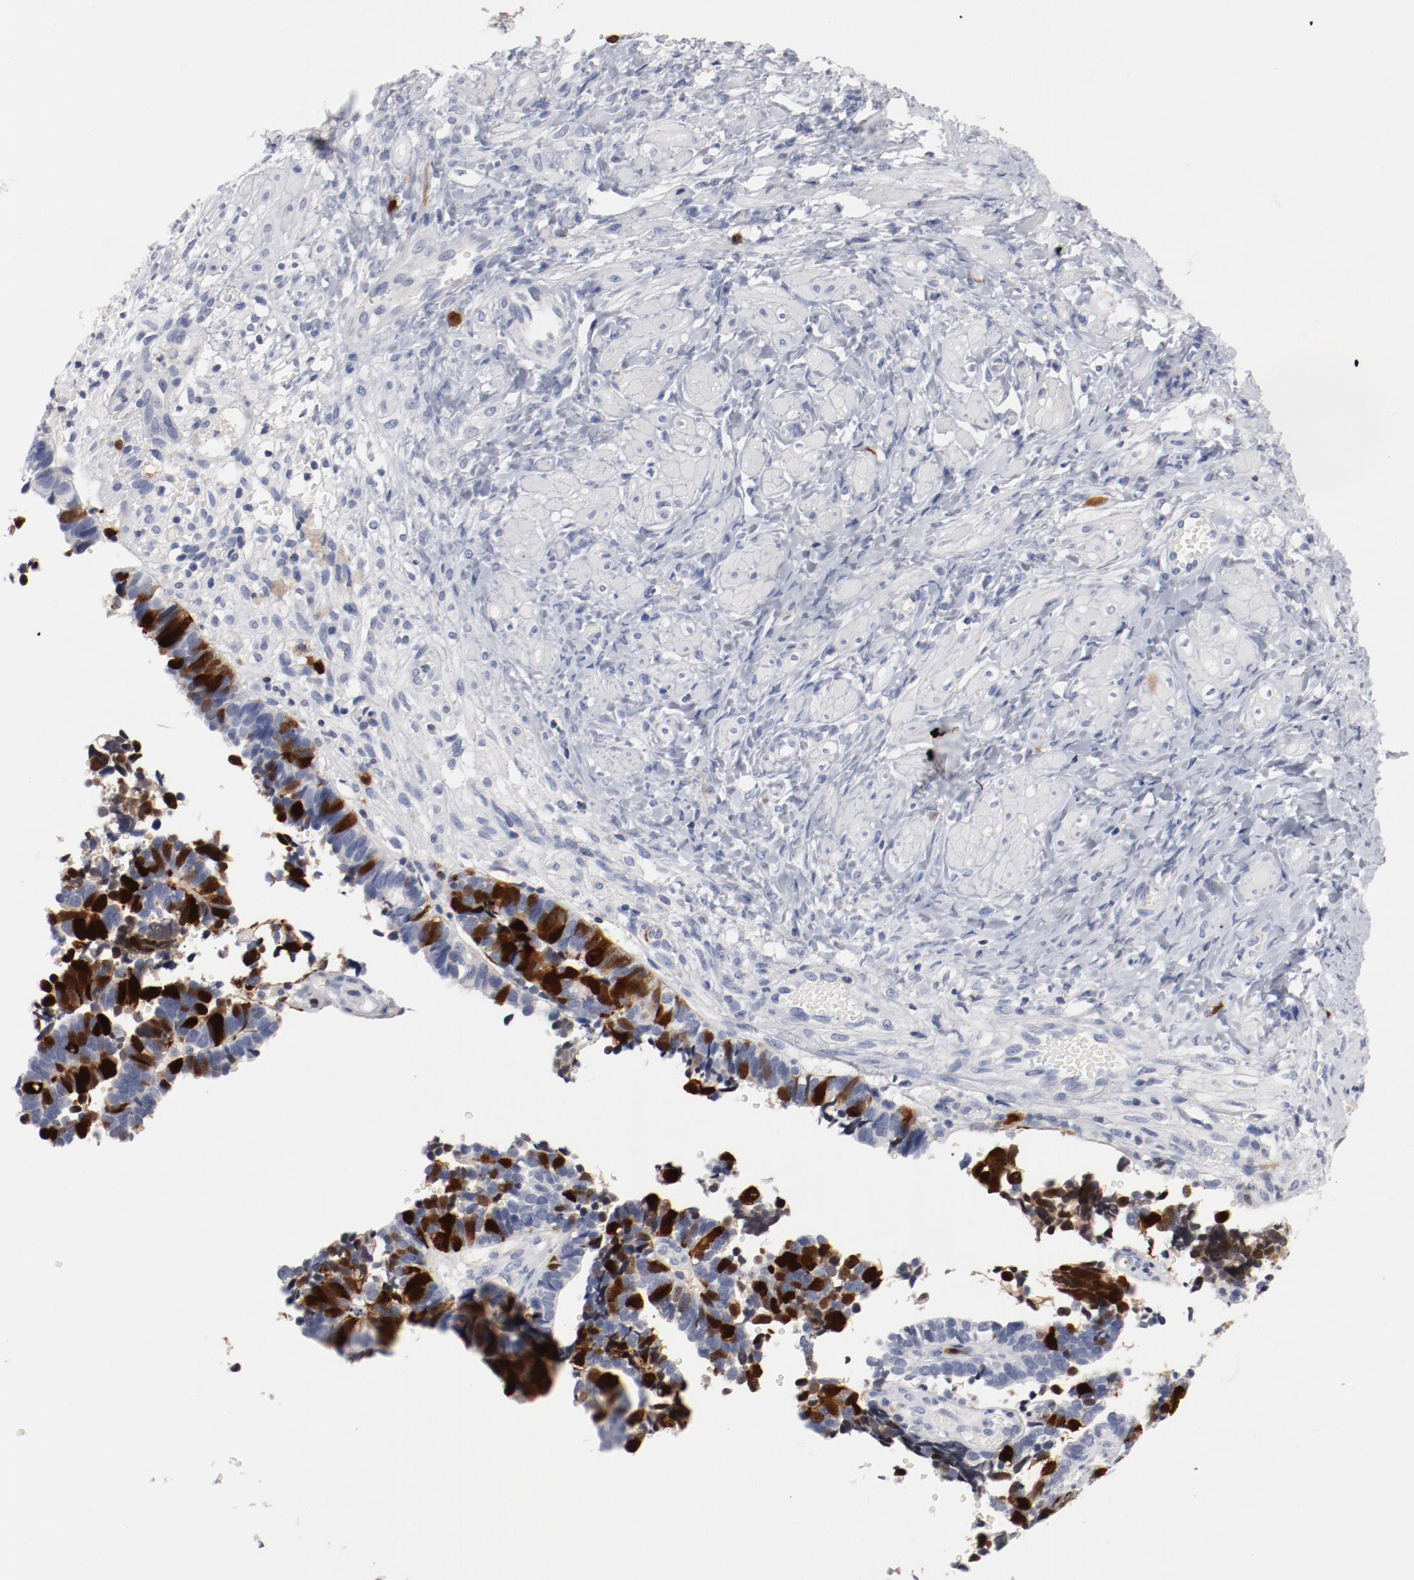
{"staining": {"intensity": "strong", "quantity": "25%-75%", "location": "nuclear"}, "tissue": "ovarian cancer", "cell_type": "Tumor cells", "image_type": "cancer", "snomed": [{"axis": "morphology", "description": "Cystadenocarcinoma, serous, NOS"}, {"axis": "topography", "description": "Ovary"}], "caption": "Immunohistochemistry (DAB (3,3'-diaminobenzidine)) staining of human ovarian cancer reveals strong nuclear protein staining in approximately 25%-75% of tumor cells.", "gene": "CDC20", "patient": {"sex": "female", "age": 77}}